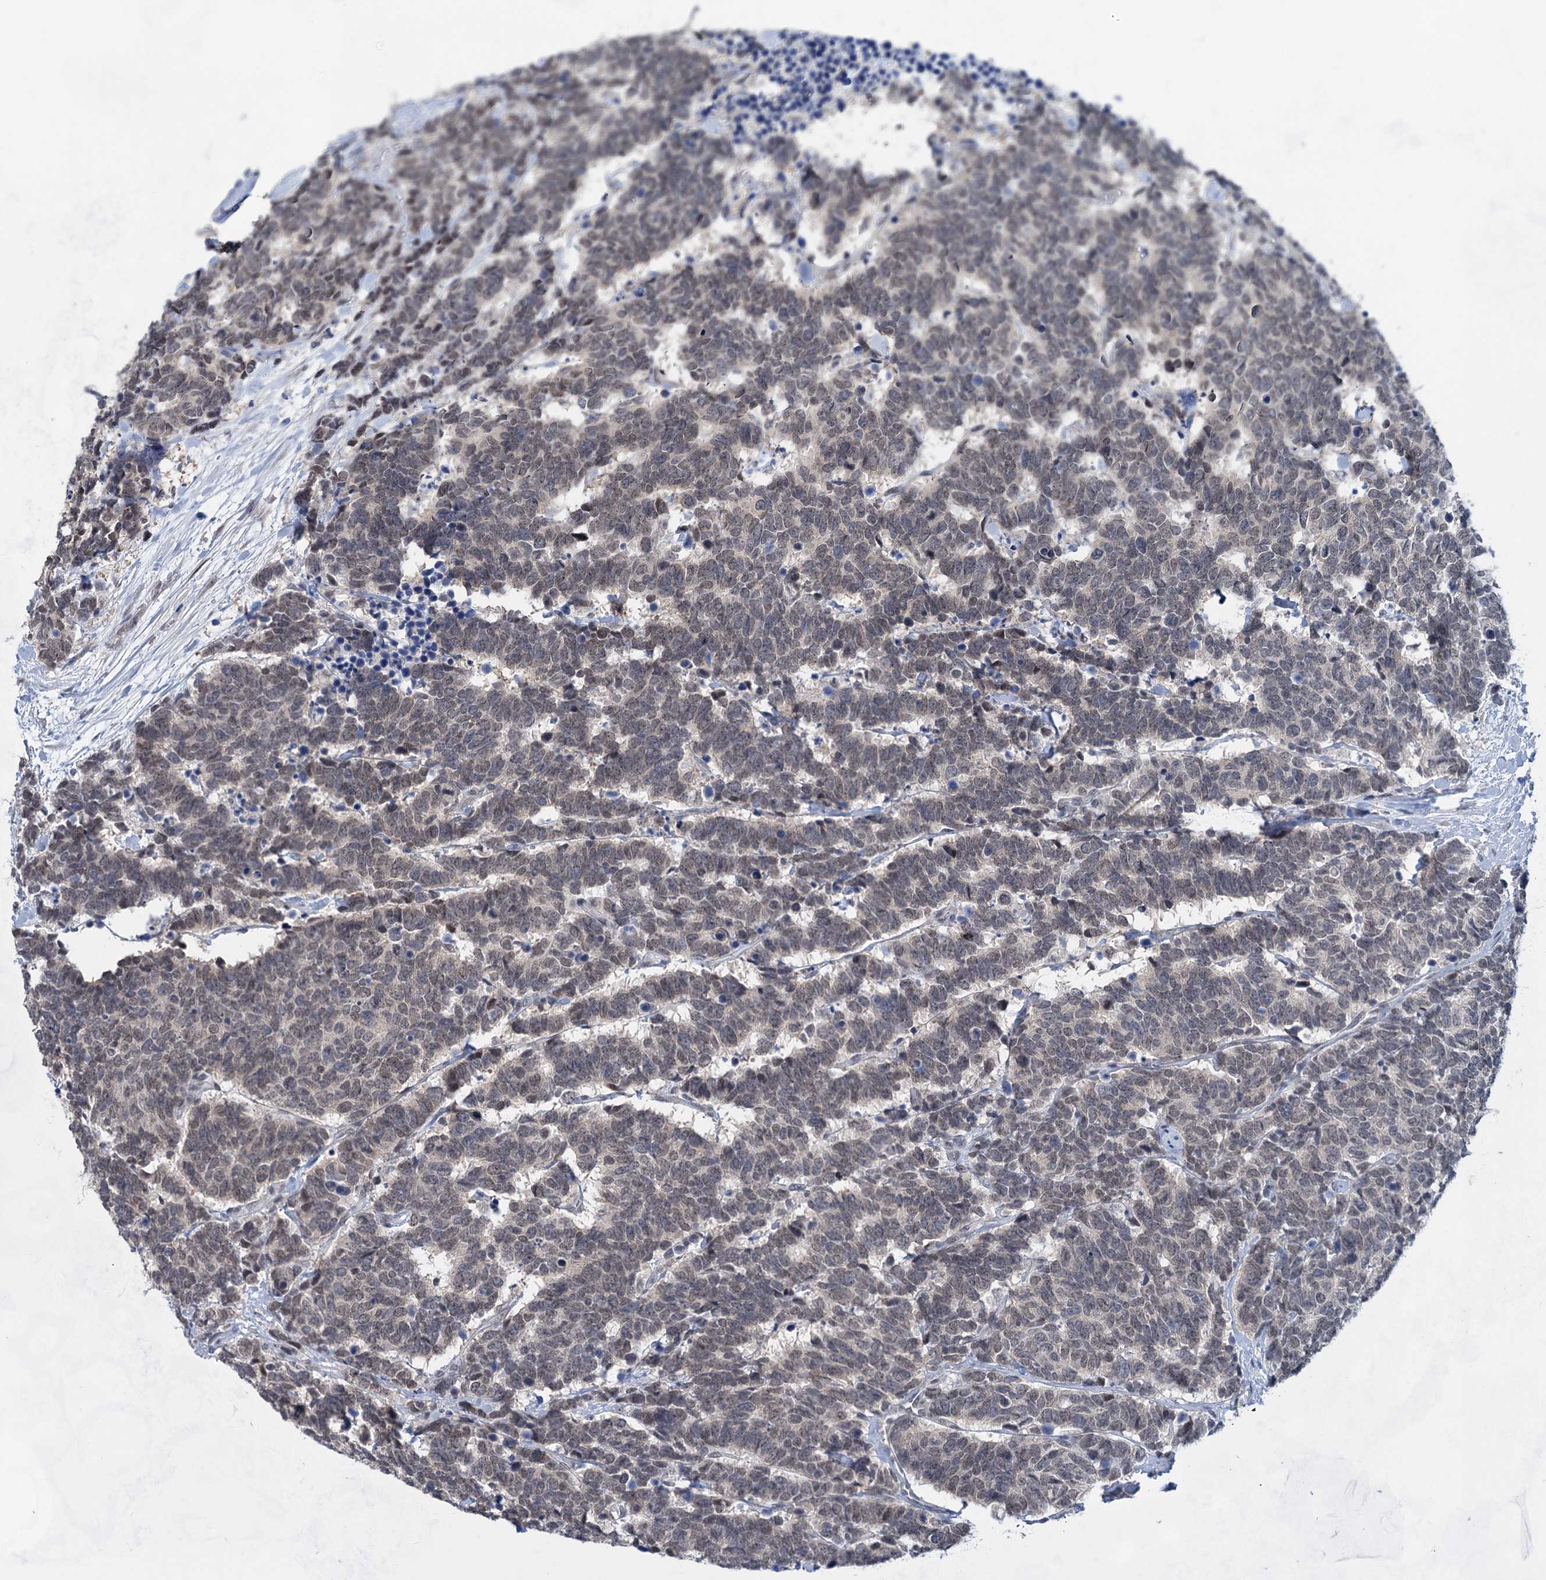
{"staining": {"intensity": "weak", "quantity": "25%-75%", "location": "nuclear"}, "tissue": "carcinoid", "cell_type": "Tumor cells", "image_type": "cancer", "snomed": [{"axis": "morphology", "description": "Carcinoma, NOS"}, {"axis": "morphology", "description": "Carcinoid, malignant, NOS"}, {"axis": "topography", "description": "Urinary bladder"}], "caption": "This is an image of IHC staining of carcinoid, which shows weak positivity in the nuclear of tumor cells.", "gene": "TTC17", "patient": {"sex": "male", "age": 57}}